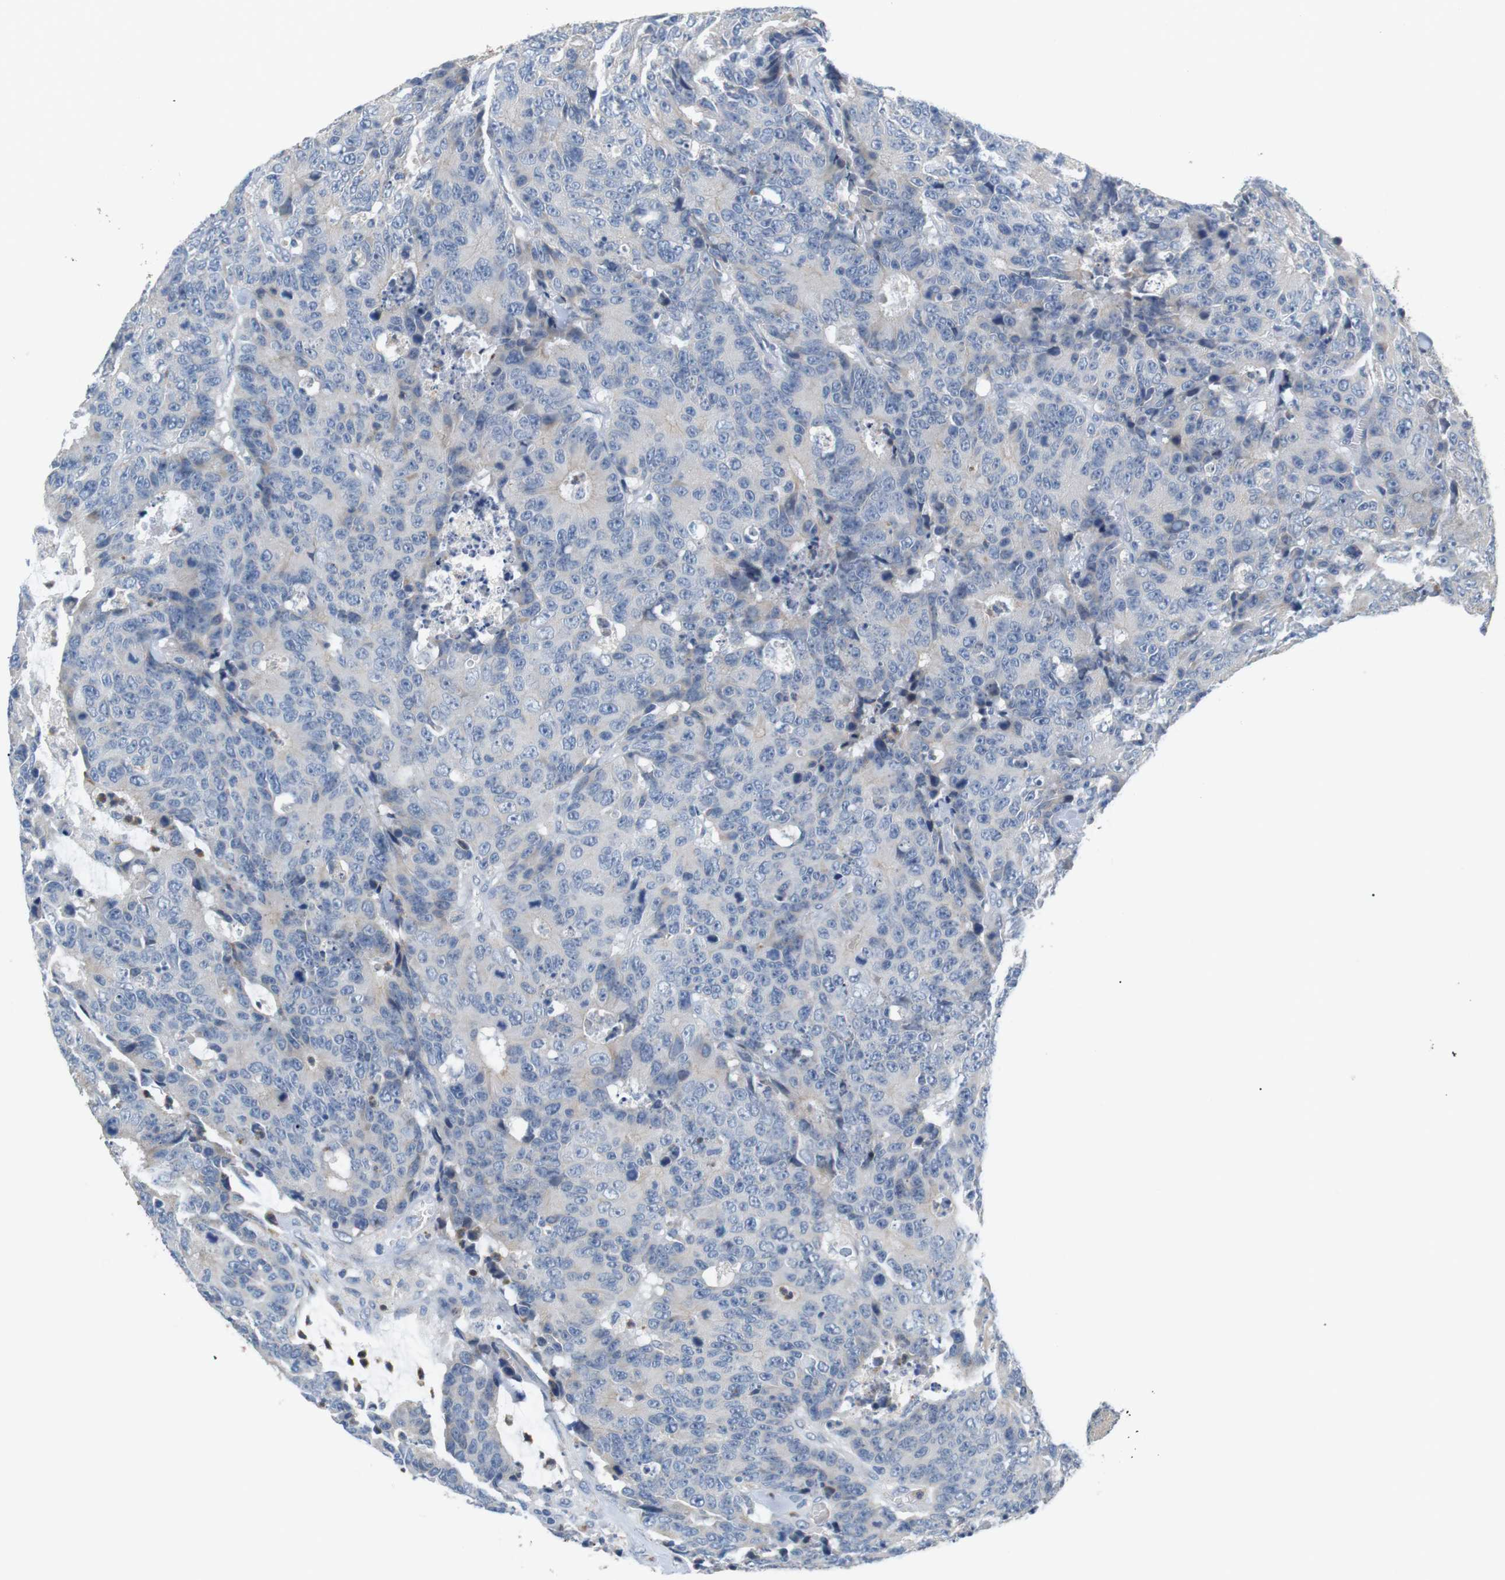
{"staining": {"intensity": "weak", "quantity": "<25%", "location": "cytoplasmic/membranous"}, "tissue": "colorectal cancer", "cell_type": "Tumor cells", "image_type": "cancer", "snomed": [{"axis": "morphology", "description": "Adenocarcinoma, NOS"}, {"axis": "topography", "description": "Colon"}], "caption": "This is an IHC micrograph of colorectal cancer (adenocarcinoma). There is no expression in tumor cells.", "gene": "CD300E", "patient": {"sex": "female", "age": 86}}